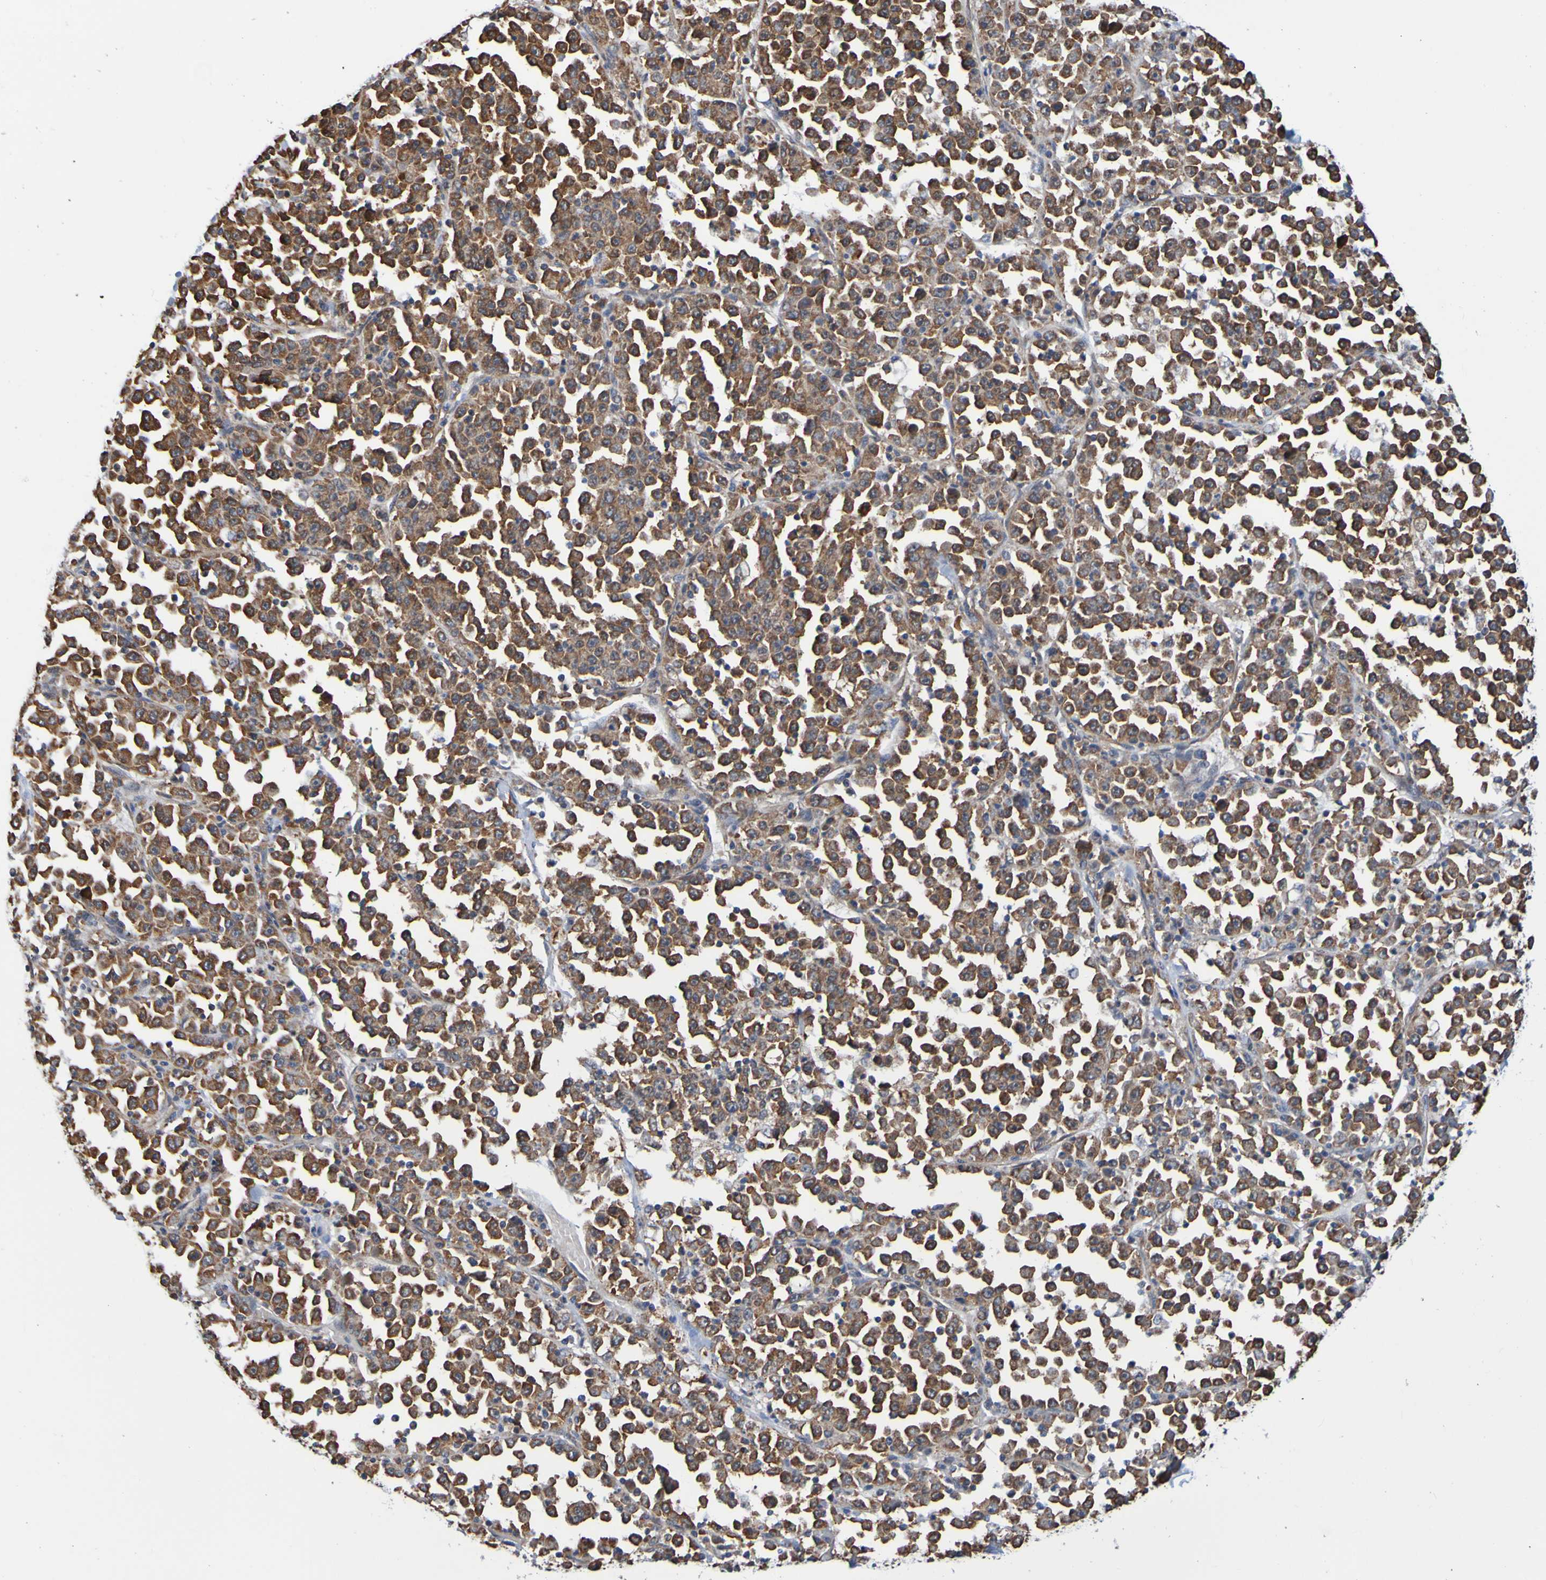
{"staining": {"intensity": "strong", "quantity": ">75%", "location": "cytoplasmic/membranous"}, "tissue": "stomach cancer", "cell_type": "Tumor cells", "image_type": "cancer", "snomed": [{"axis": "morphology", "description": "Normal tissue, NOS"}, {"axis": "morphology", "description": "Adenocarcinoma, NOS"}, {"axis": "topography", "description": "Stomach, upper"}, {"axis": "topography", "description": "Stomach"}], "caption": "The micrograph shows immunohistochemical staining of stomach cancer. There is strong cytoplasmic/membranous positivity is present in approximately >75% of tumor cells.", "gene": "AXIN1", "patient": {"sex": "male", "age": 59}}